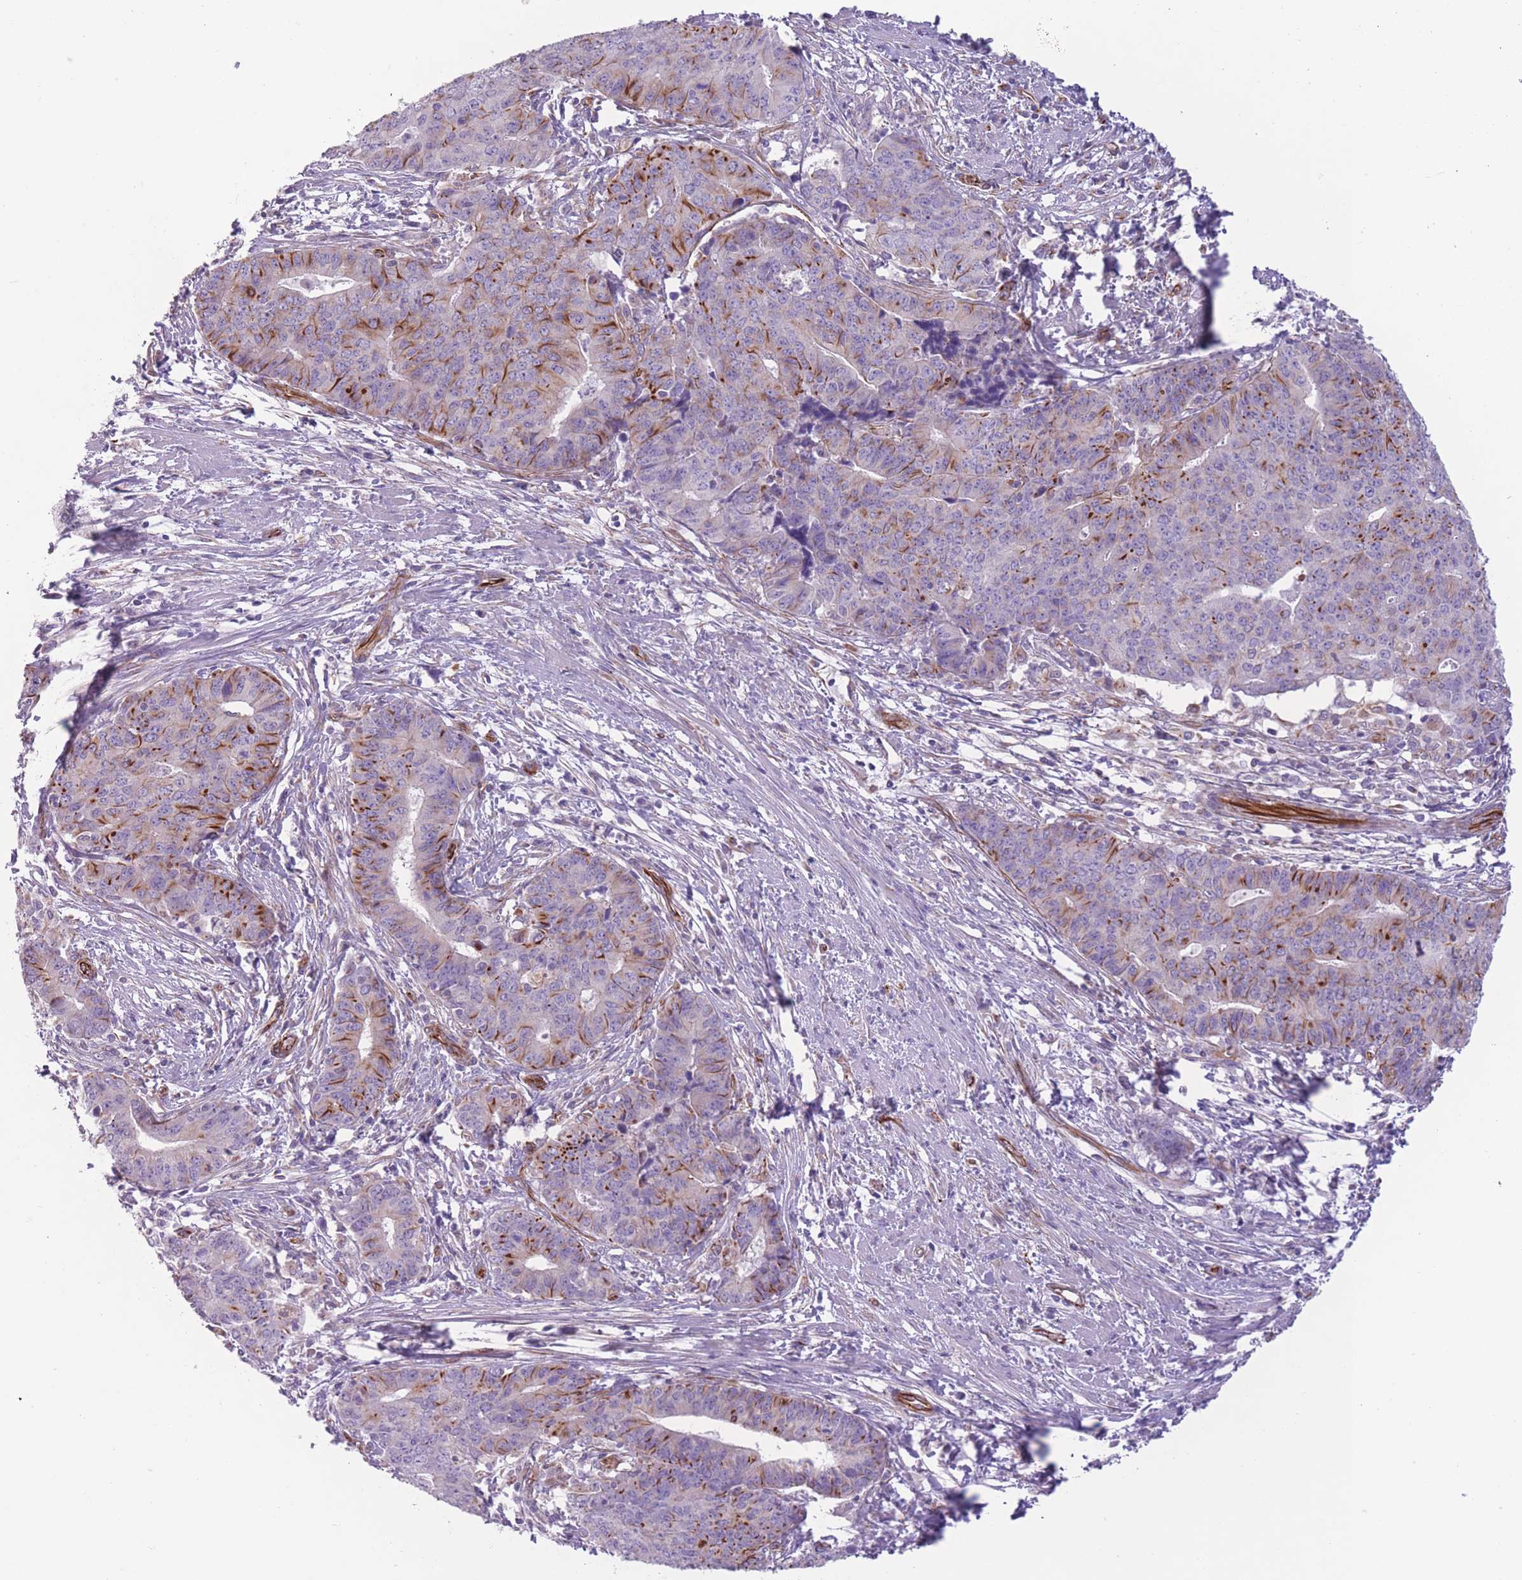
{"staining": {"intensity": "strong", "quantity": "25%-75%", "location": "cytoplasmic/membranous"}, "tissue": "endometrial cancer", "cell_type": "Tumor cells", "image_type": "cancer", "snomed": [{"axis": "morphology", "description": "Adenocarcinoma, NOS"}, {"axis": "topography", "description": "Endometrium"}], "caption": "This histopathology image exhibits IHC staining of endometrial adenocarcinoma, with high strong cytoplasmic/membranous positivity in about 25%-75% of tumor cells.", "gene": "PTCD1", "patient": {"sex": "female", "age": 59}}